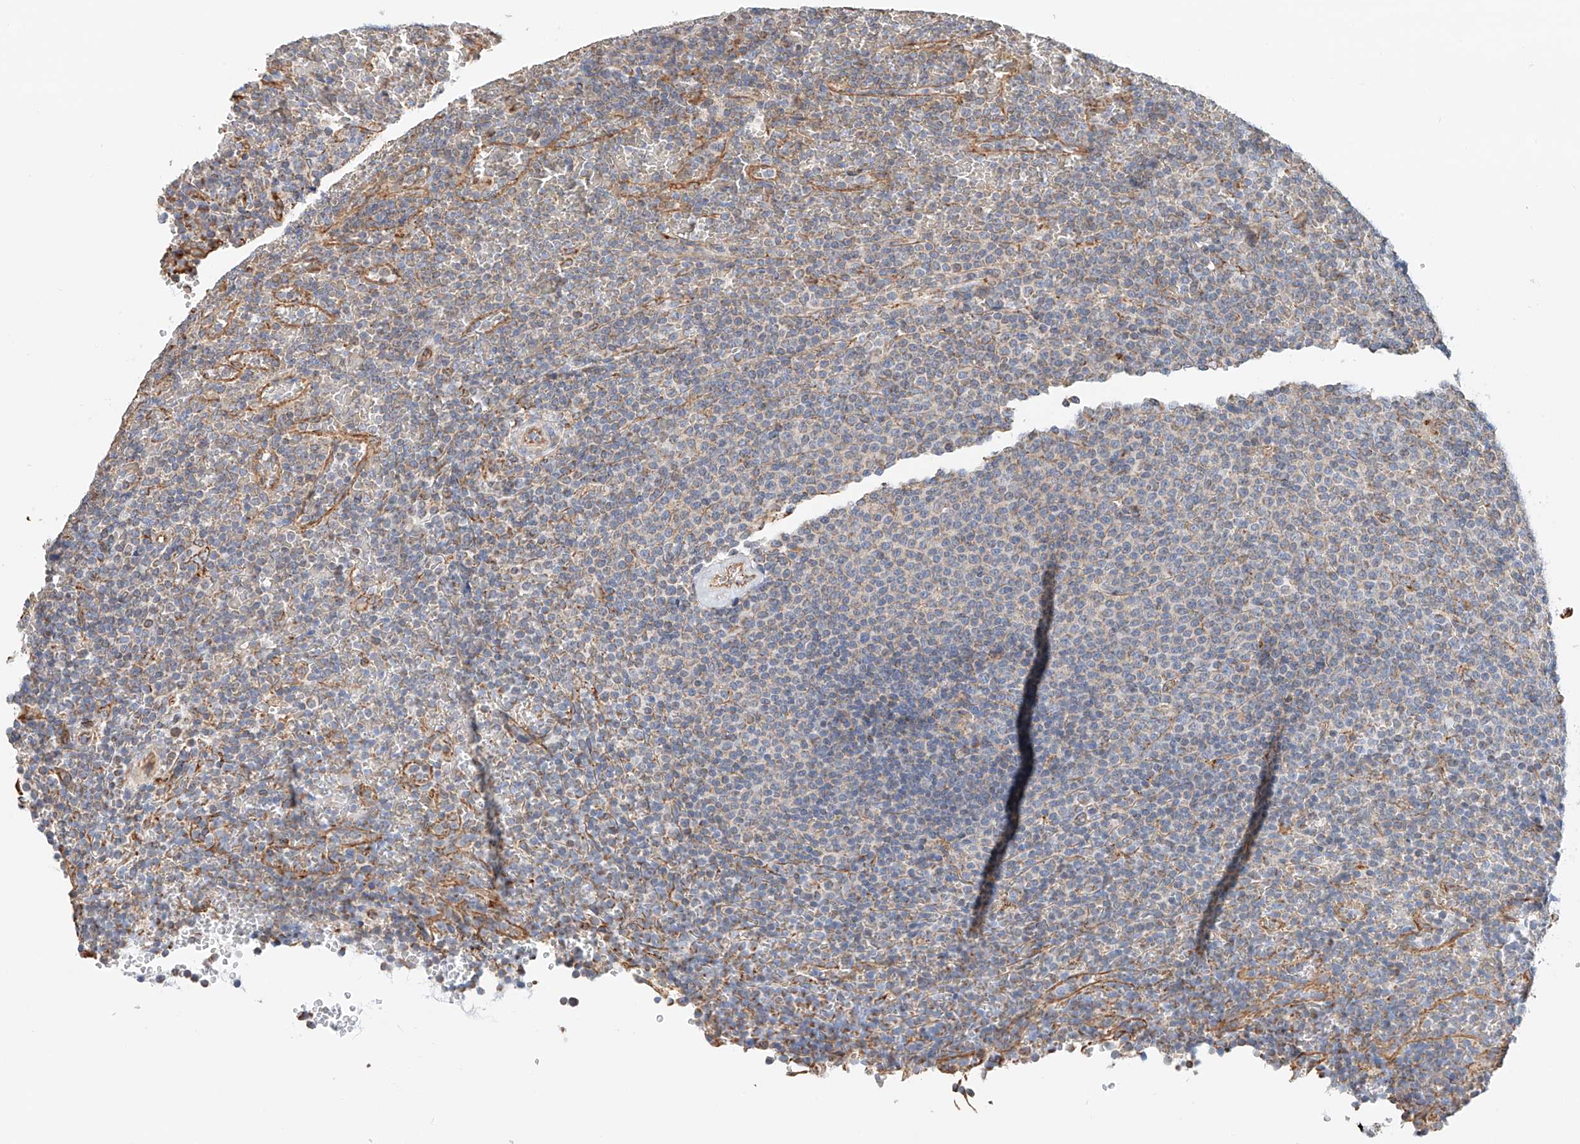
{"staining": {"intensity": "negative", "quantity": "none", "location": "none"}, "tissue": "lymphoma", "cell_type": "Tumor cells", "image_type": "cancer", "snomed": [{"axis": "morphology", "description": "Malignant lymphoma, non-Hodgkin's type, Low grade"}, {"axis": "topography", "description": "Spleen"}], "caption": "The image demonstrates no significant positivity in tumor cells of malignant lymphoma, non-Hodgkin's type (low-grade). Nuclei are stained in blue.", "gene": "NDUFV3", "patient": {"sex": "female", "age": 77}}